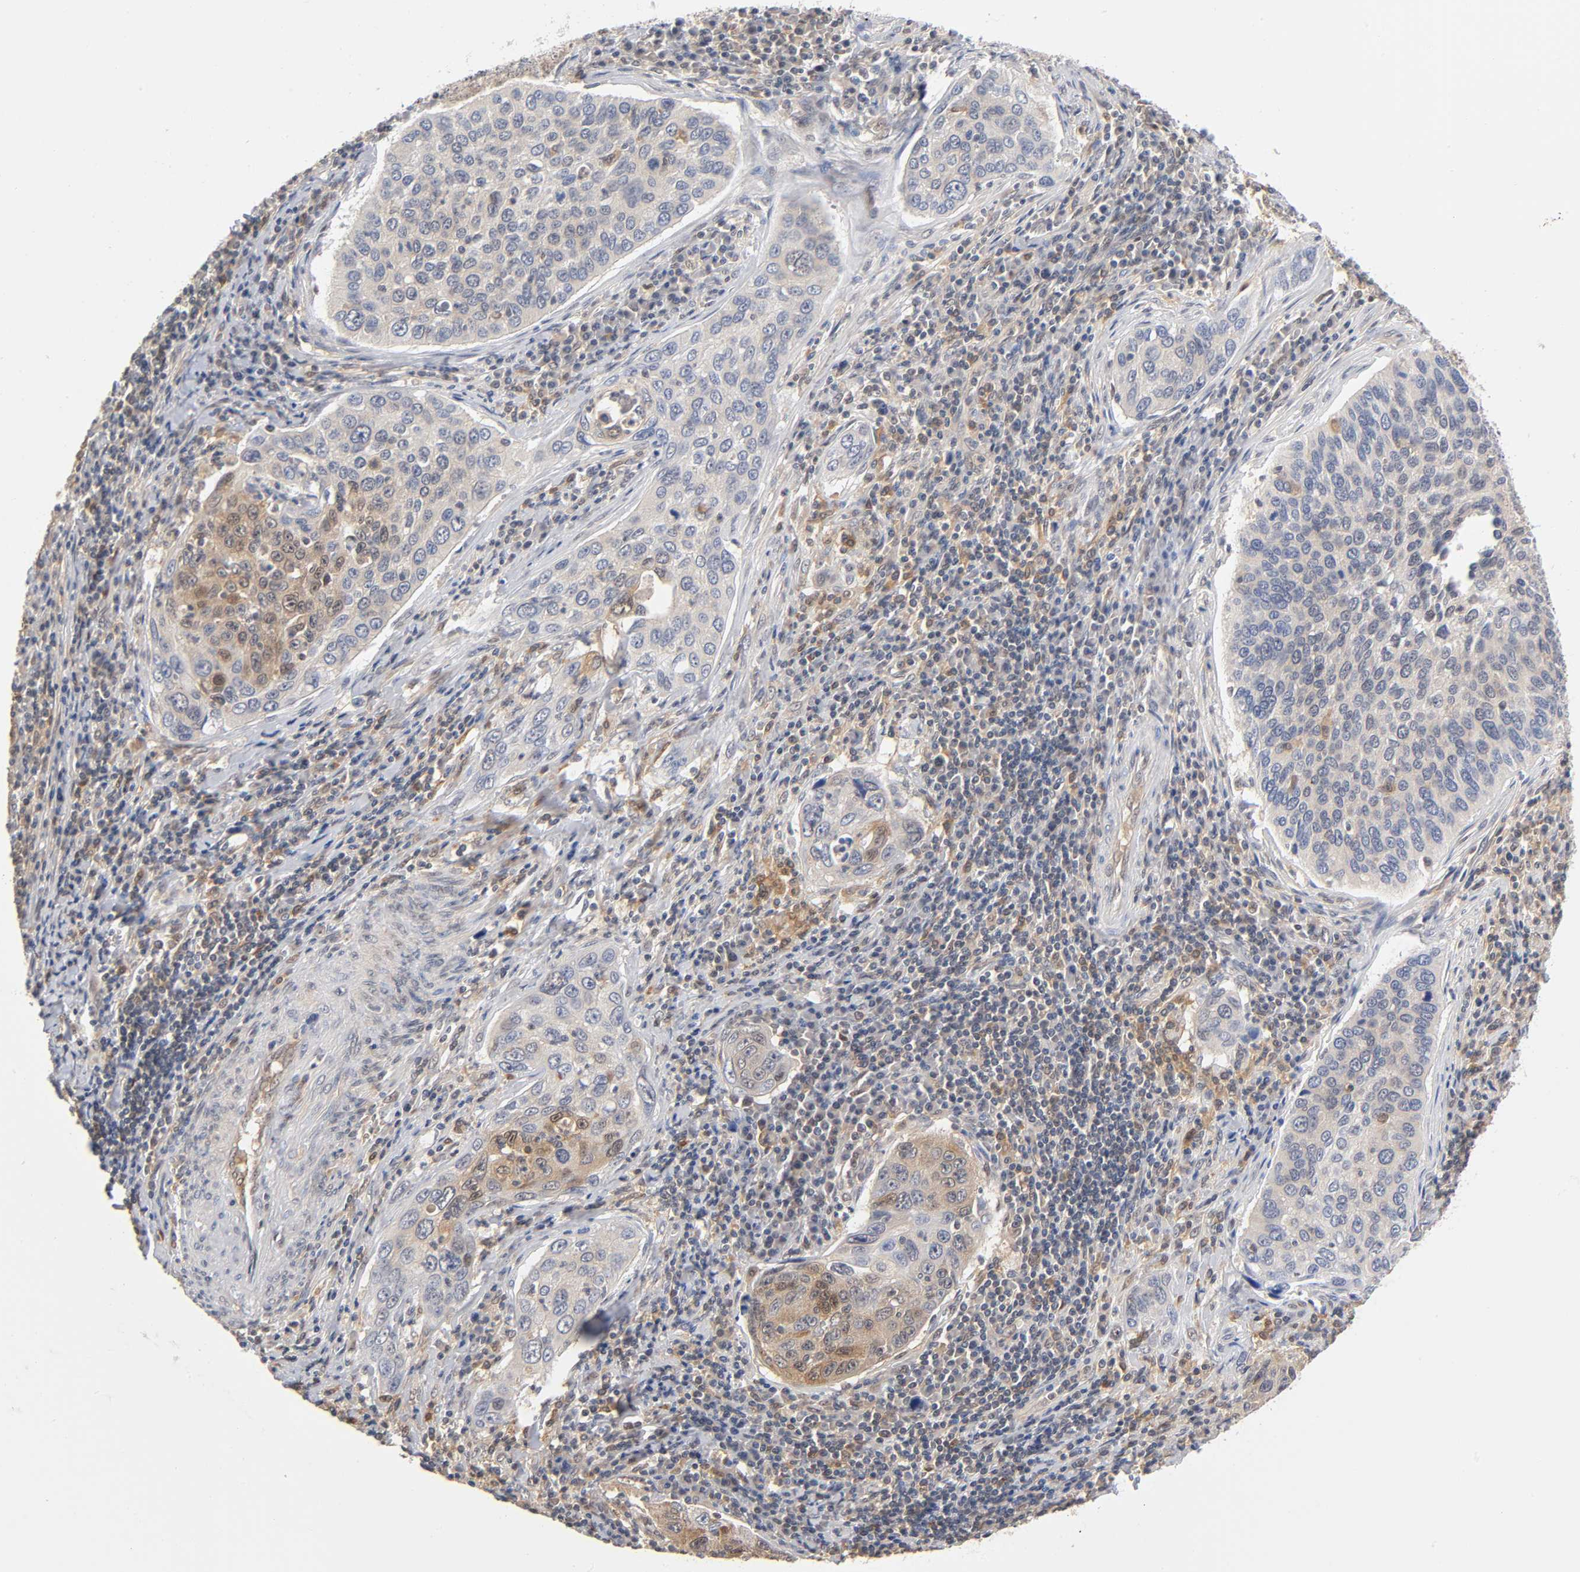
{"staining": {"intensity": "weak", "quantity": "25%-75%", "location": "cytoplasmic/membranous"}, "tissue": "cervical cancer", "cell_type": "Tumor cells", "image_type": "cancer", "snomed": [{"axis": "morphology", "description": "Squamous cell carcinoma, NOS"}, {"axis": "topography", "description": "Cervix"}], "caption": "Weak cytoplasmic/membranous positivity for a protein is present in about 25%-75% of tumor cells of cervical cancer (squamous cell carcinoma) using IHC.", "gene": "DFFB", "patient": {"sex": "female", "age": 53}}